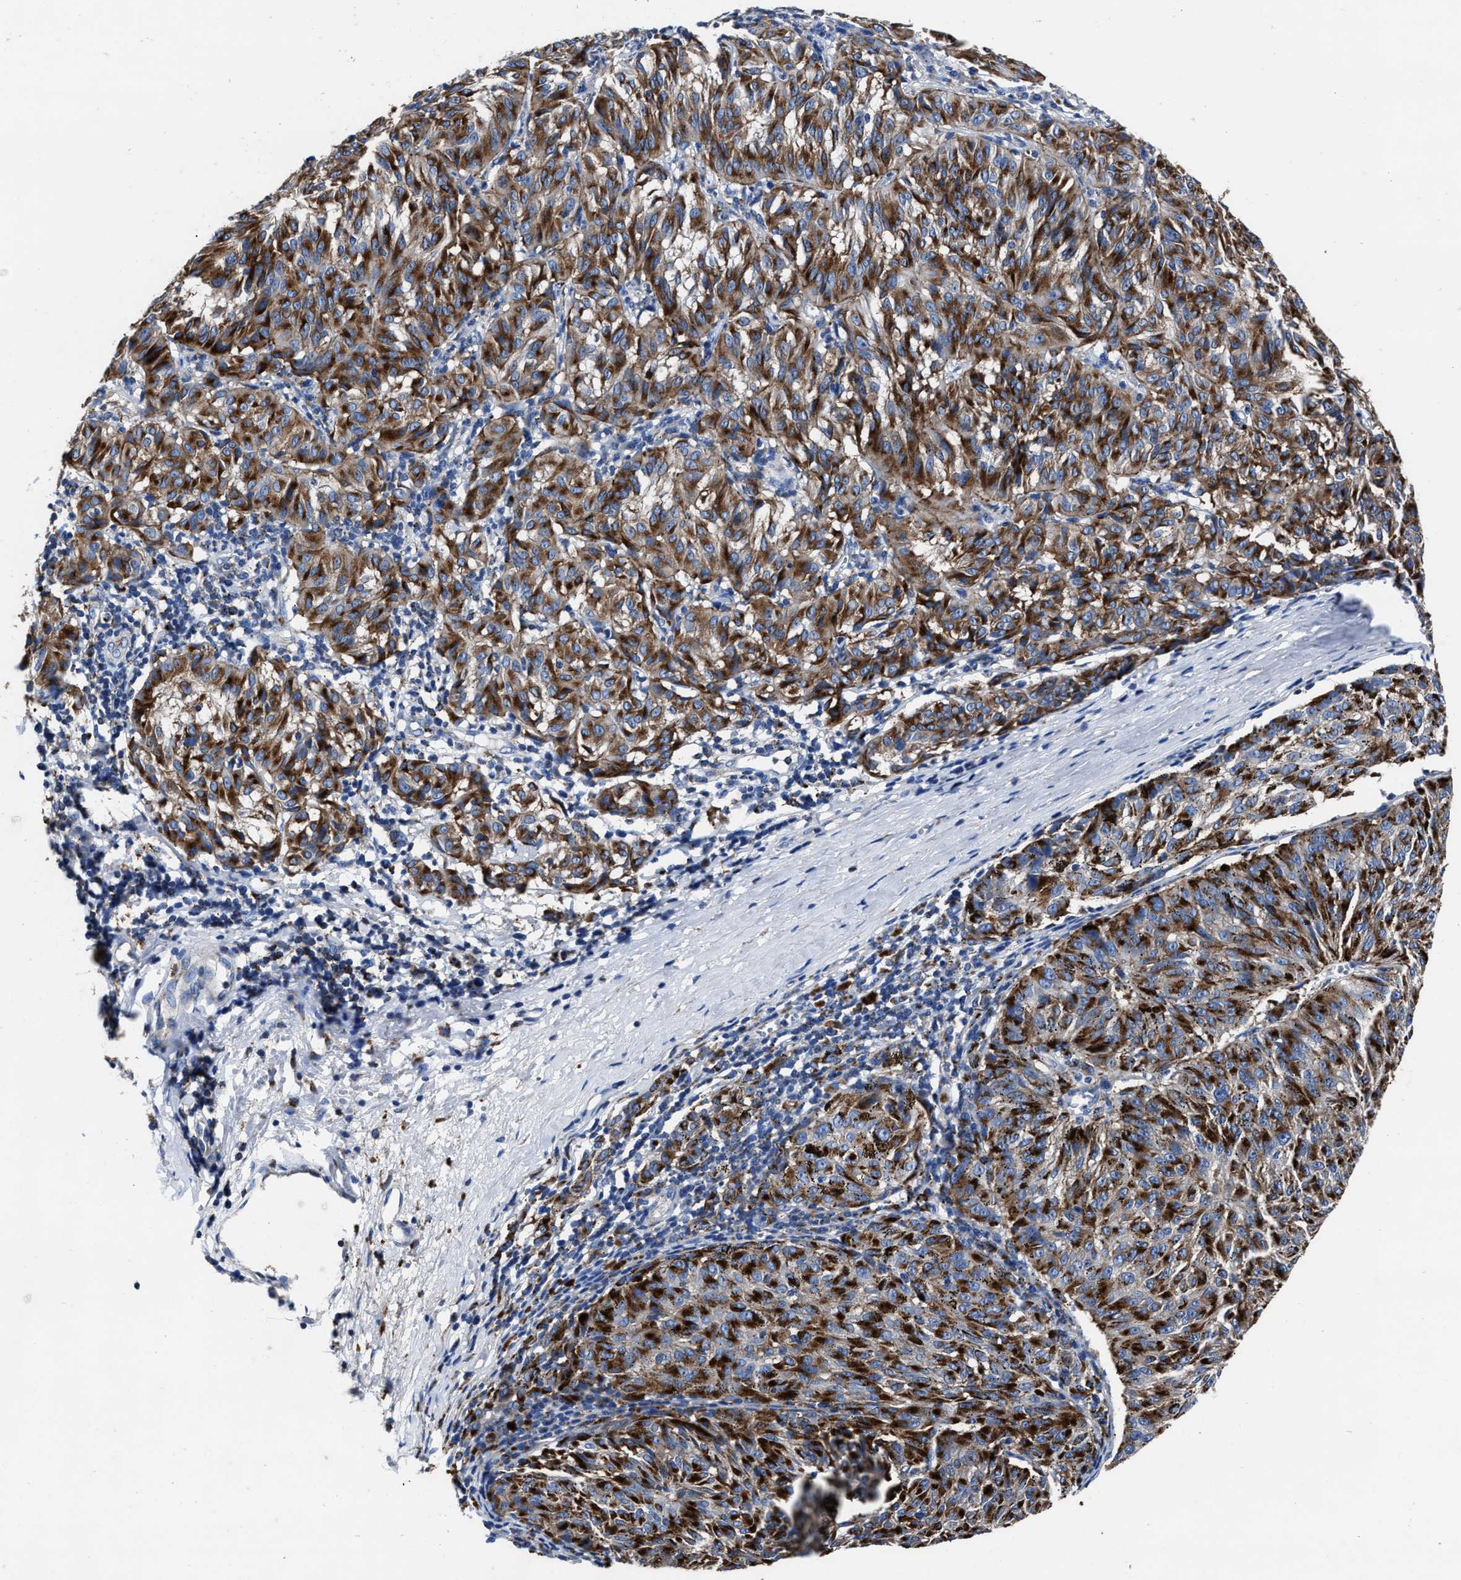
{"staining": {"intensity": "strong", "quantity": ">75%", "location": "cytoplasmic/membranous"}, "tissue": "melanoma", "cell_type": "Tumor cells", "image_type": "cancer", "snomed": [{"axis": "morphology", "description": "Malignant melanoma, NOS"}, {"axis": "topography", "description": "Skin"}], "caption": "DAB (3,3'-diaminobenzidine) immunohistochemical staining of human melanoma shows strong cytoplasmic/membranous protein expression in about >75% of tumor cells.", "gene": "LAMTOR4", "patient": {"sex": "female", "age": 72}}